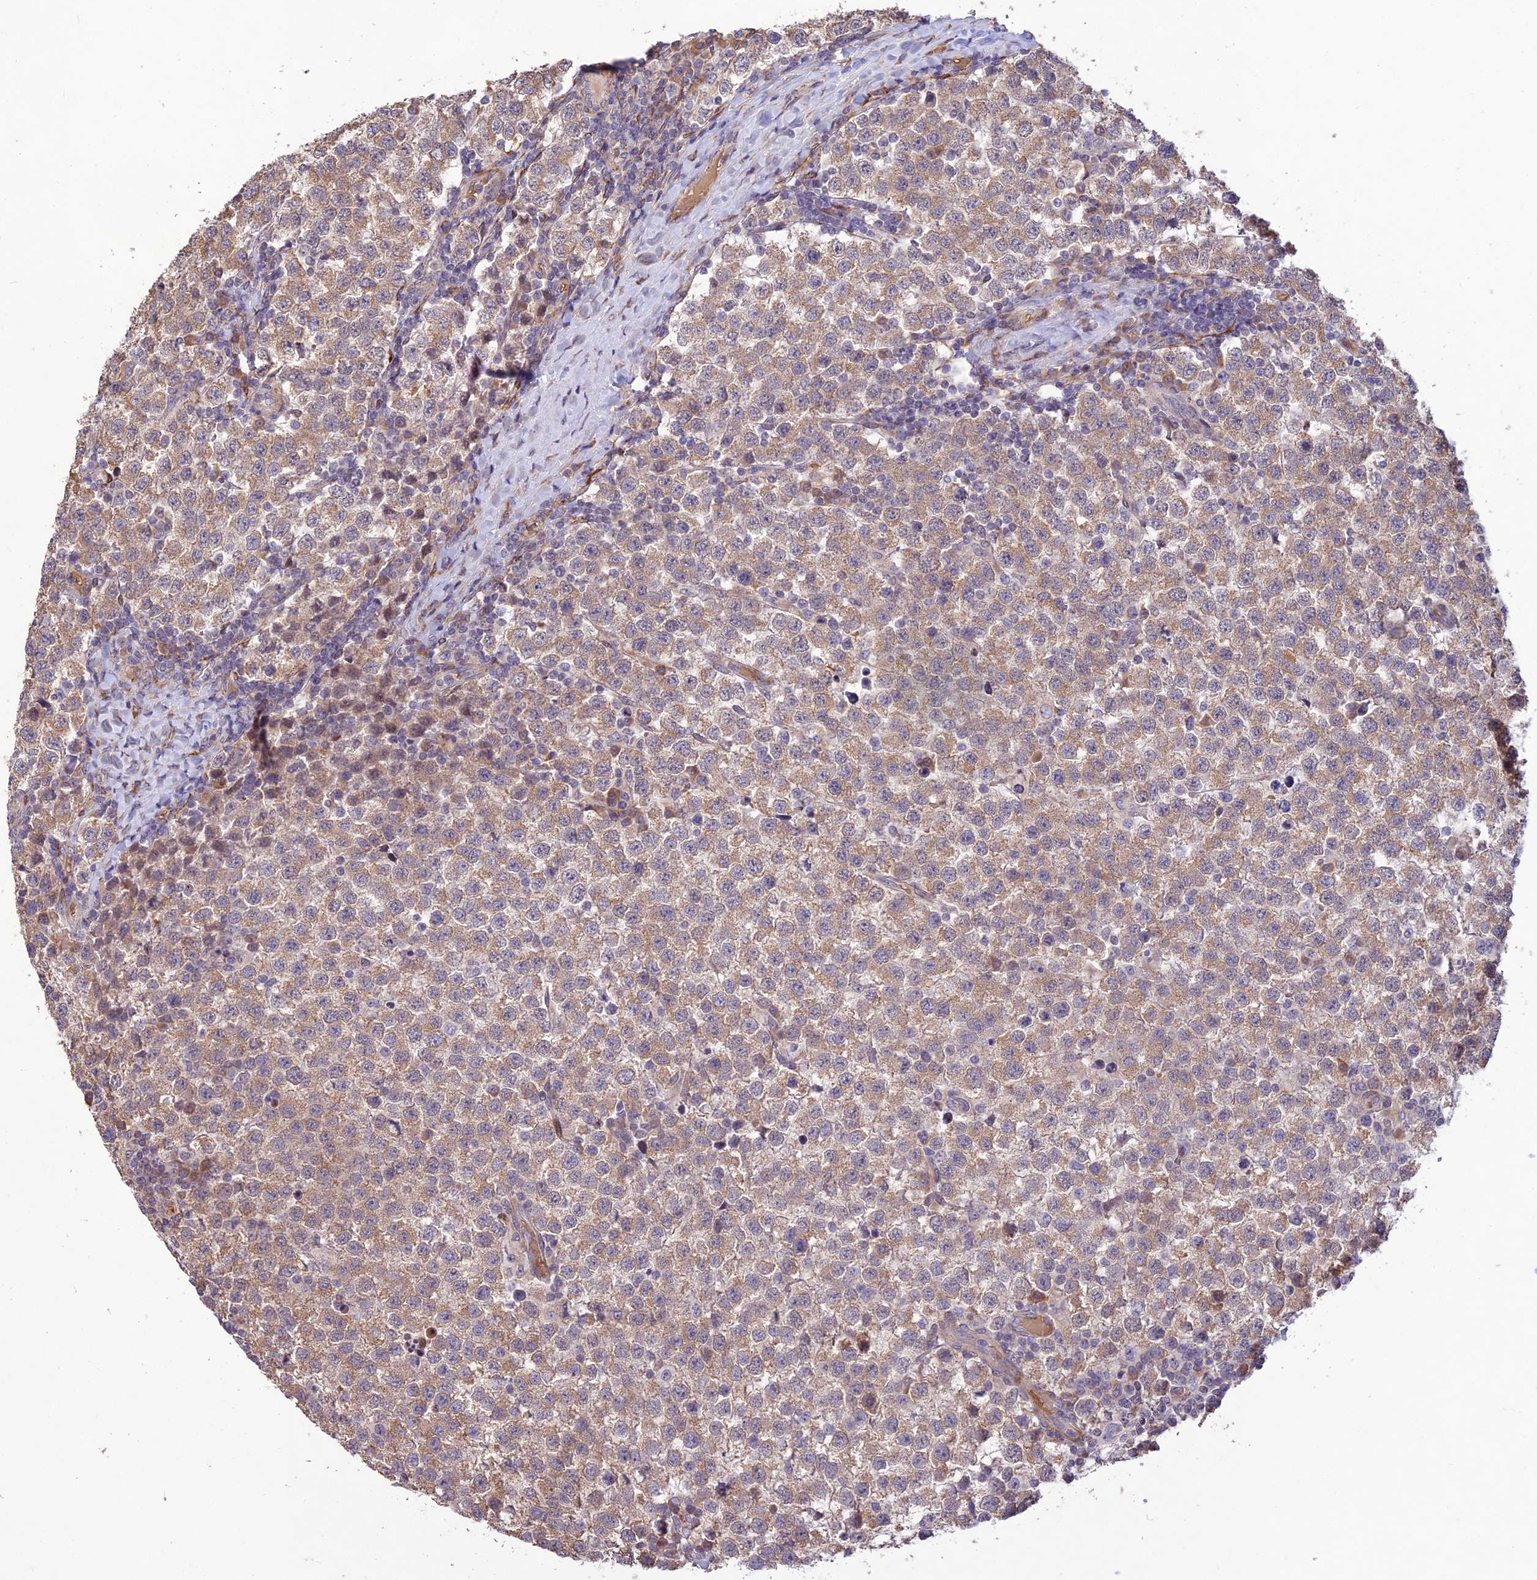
{"staining": {"intensity": "weak", "quantity": ">75%", "location": "cytoplasmic/membranous"}, "tissue": "testis cancer", "cell_type": "Tumor cells", "image_type": "cancer", "snomed": [{"axis": "morphology", "description": "Seminoma, NOS"}, {"axis": "topography", "description": "Testis"}], "caption": "About >75% of tumor cells in human testis cancer (seminoma) exhibit weak cytoplasmic/membranous protein staining as visualized by brown immunohistochemical staining.", "gene": "PPP1R11", "patient": {"sex": "male", "age": 34}}